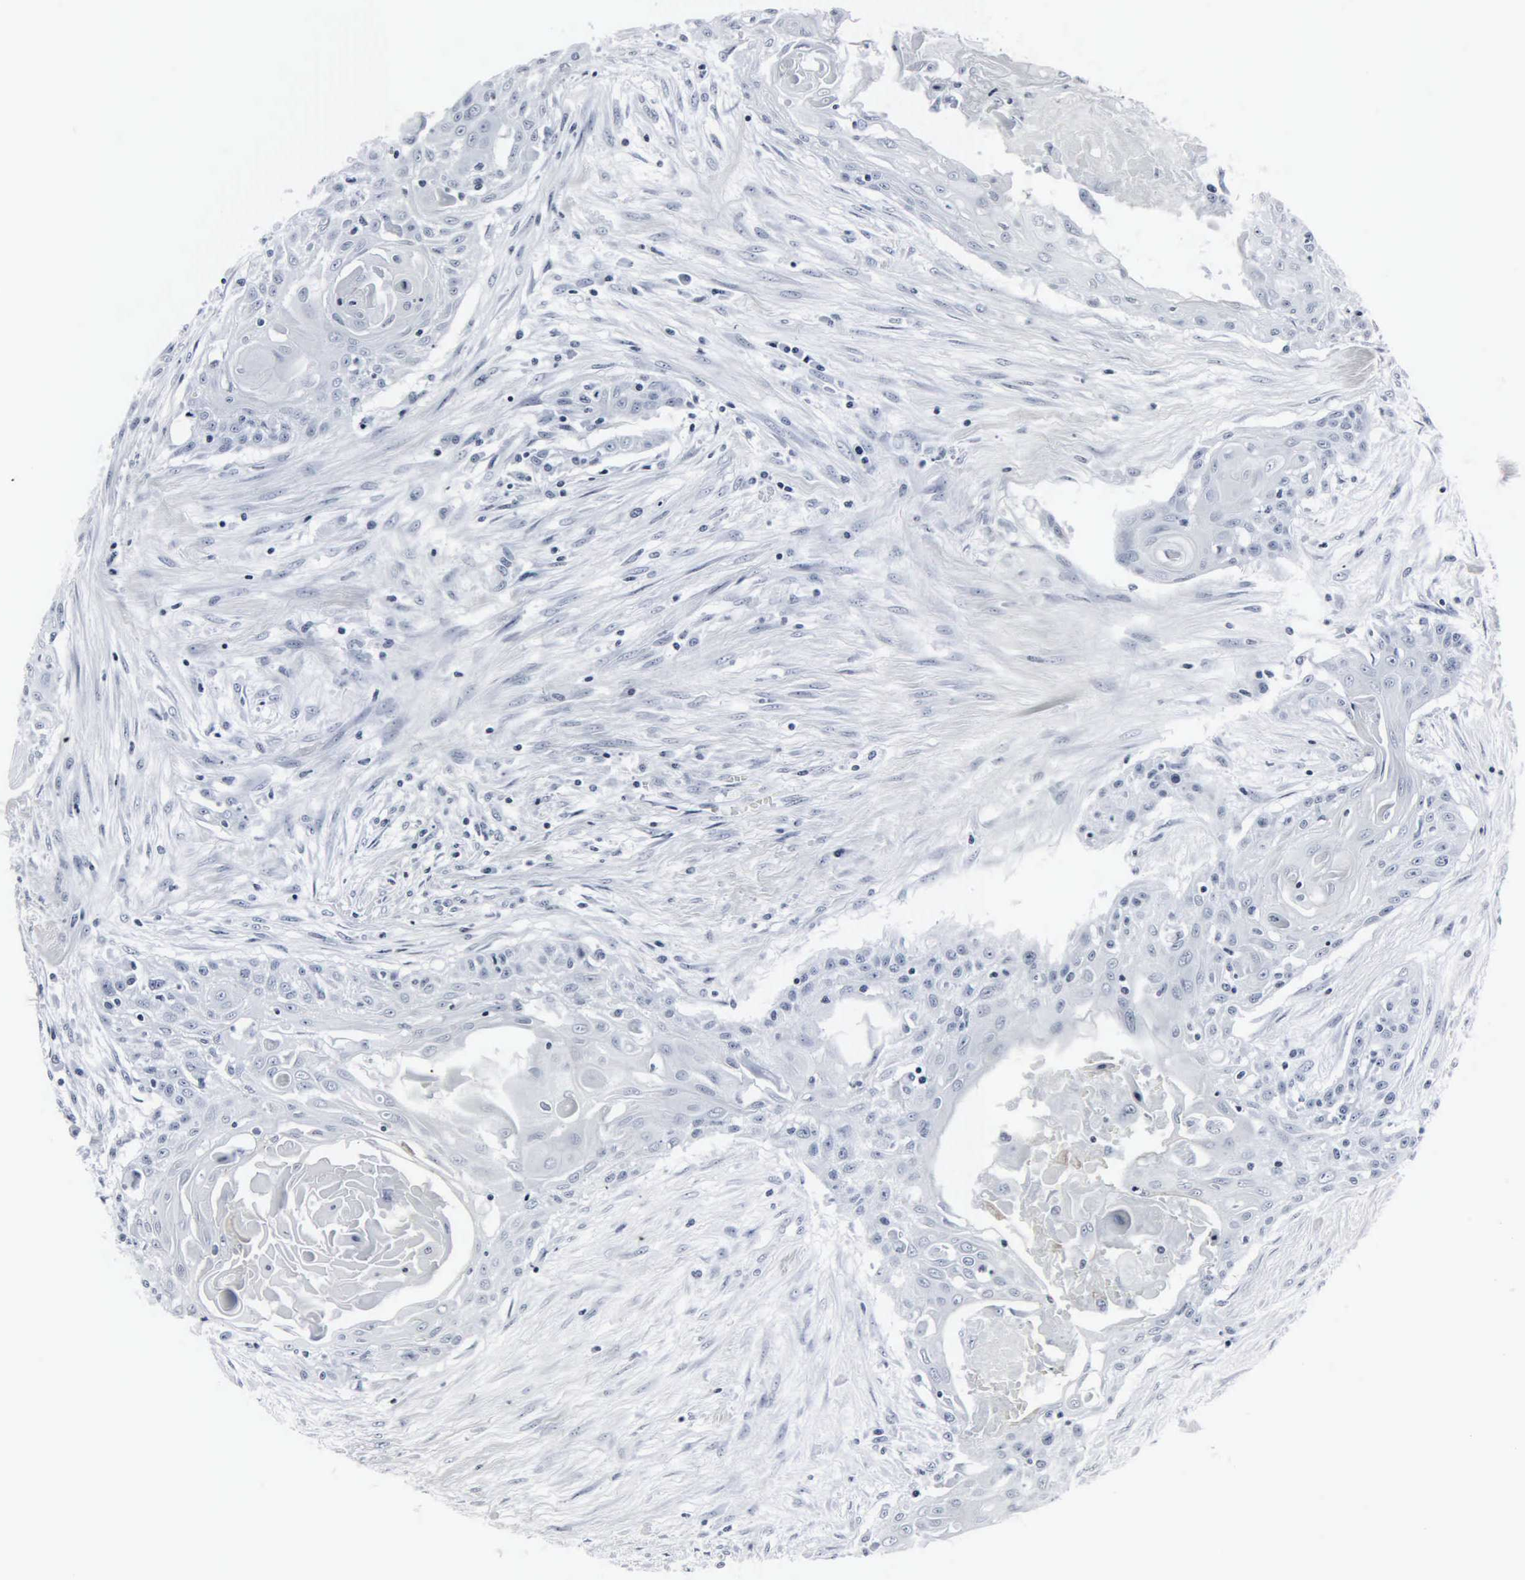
{"staining": {"intensity": "negative", "quantity": "none", "location": "none"}, "tissue": "head and neck cancer", "cell_type": "Tumor cells", "image_type": "cancer", "snomed": [{"axis": "morphology", "description": "Squamous cell carcinoma, NOS"}, {"axis": "morphology", "description": "Squamous cell carcinoma, metastatic, NOS"}, {"axis": "topography", "description": "Lymph node"}, {"axis": "topography", "description": "Salivary gland"}, {"axis": "topography", "description": "Head-Neck"}], "caption": "An image of human head and neck squamous cell carcinoma is negative for staining in tumor cells. (DAB (3,3'-diaminobenzidine) immunohistochemistry with hematoxylin counter stain).", "gene": "DGCR2", "patient": {"sex": "female", "age": 74}}